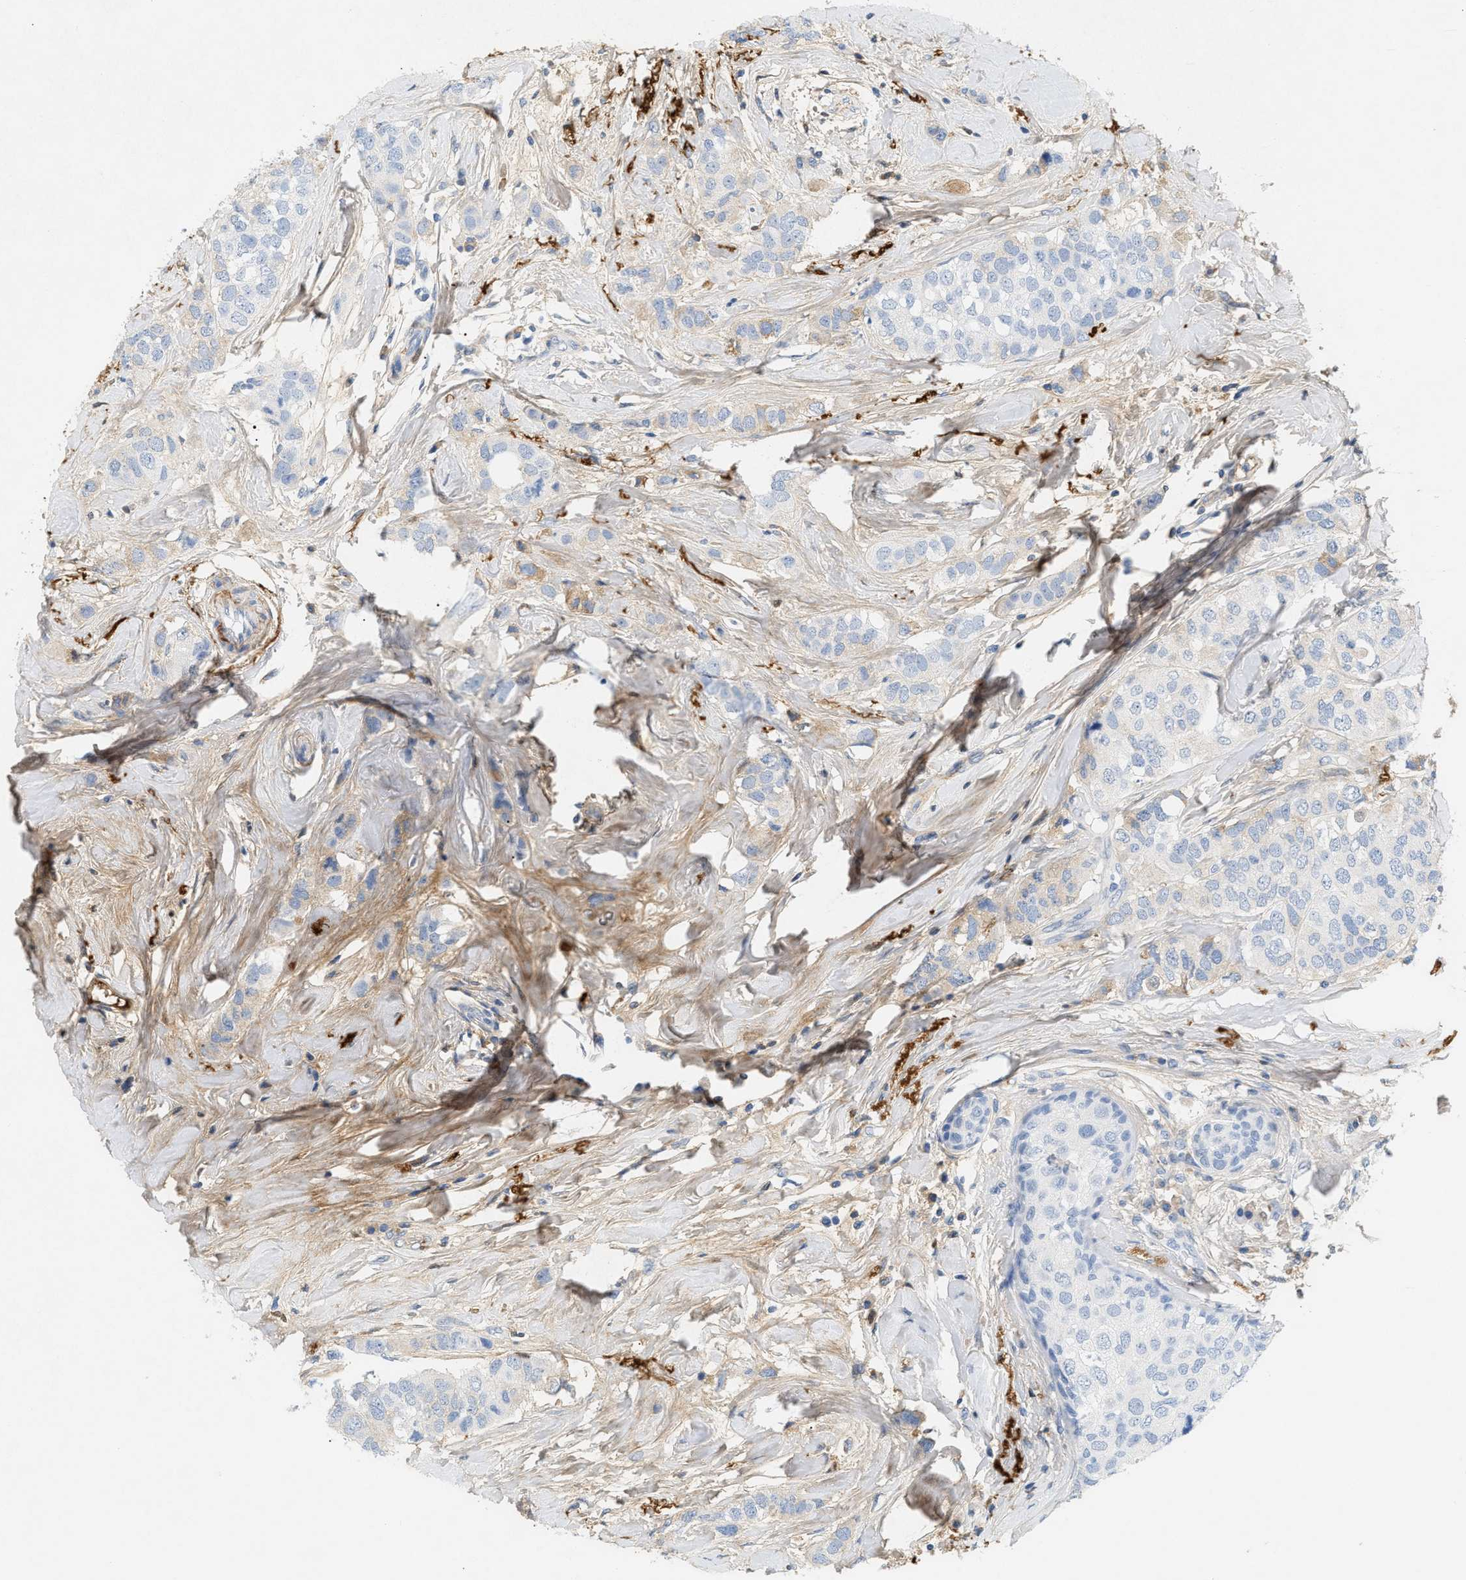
{"staining": {"intensity": "negative", "quantity": "none", "location": "none"}, "tissue": "breast cancer", "cell_type": "Tumor cells", "image_type": "cancer", "snomed": [{"axis": "morphology", "description": "Duct carcinoma"}, {"axis": "topography", "description": "Breast"}], "caption": "Photomicrograph shows no protein expression in tumor cells of invasive ductal carcinoma (breast) tissue. (Stains: DAB (3,3'-diaminobenzidine) immunohistochemistry with hematoxylin counter stain, Microscopy: brightfield microscopy at high magnification).", "gene": "CFH", "patient": {"sex": "female", "age": 50}}